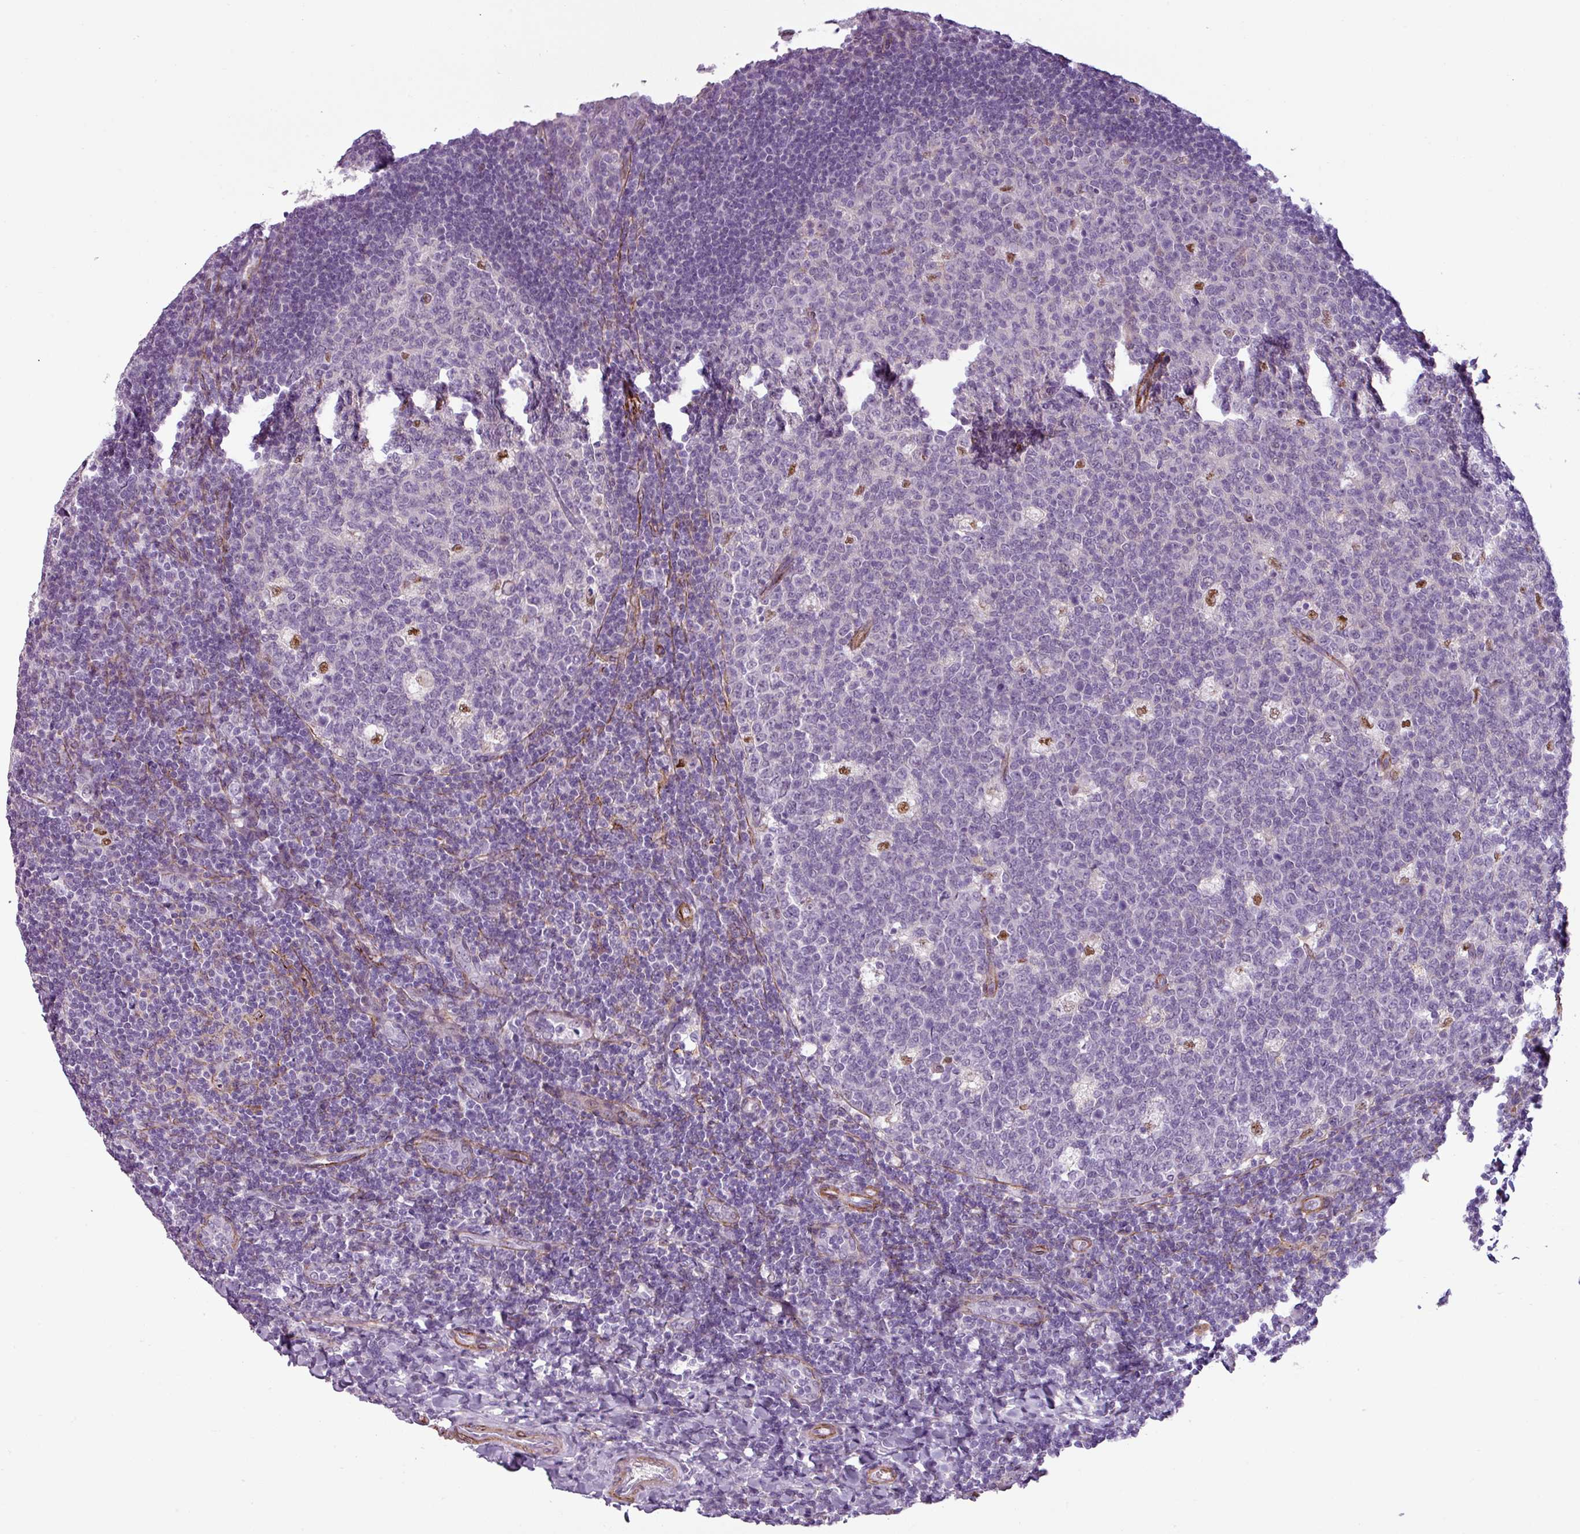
{"staining": {"intensity": "moderate", "quantity": "<25%", "location": "nuclear"}, "tissue": "tonsil", "cell_type": "Germinal center cells", "image_type": "normal", "snomed": [{"axis": "morphology", "description": "Normal tissue, NOS"}, {"axis": "topography", "description": "Tonsil"}], "caption": "This histopathology image displays unremarkable tonsil stained with immunohistochemistry to label a protein in brown. The nuclear of germinal center cells show moderate positivity for the protein. Nuclei are counter-stained blue.", "gene": "ATP10A", "patient": {"sex": "male", "age": 17}}